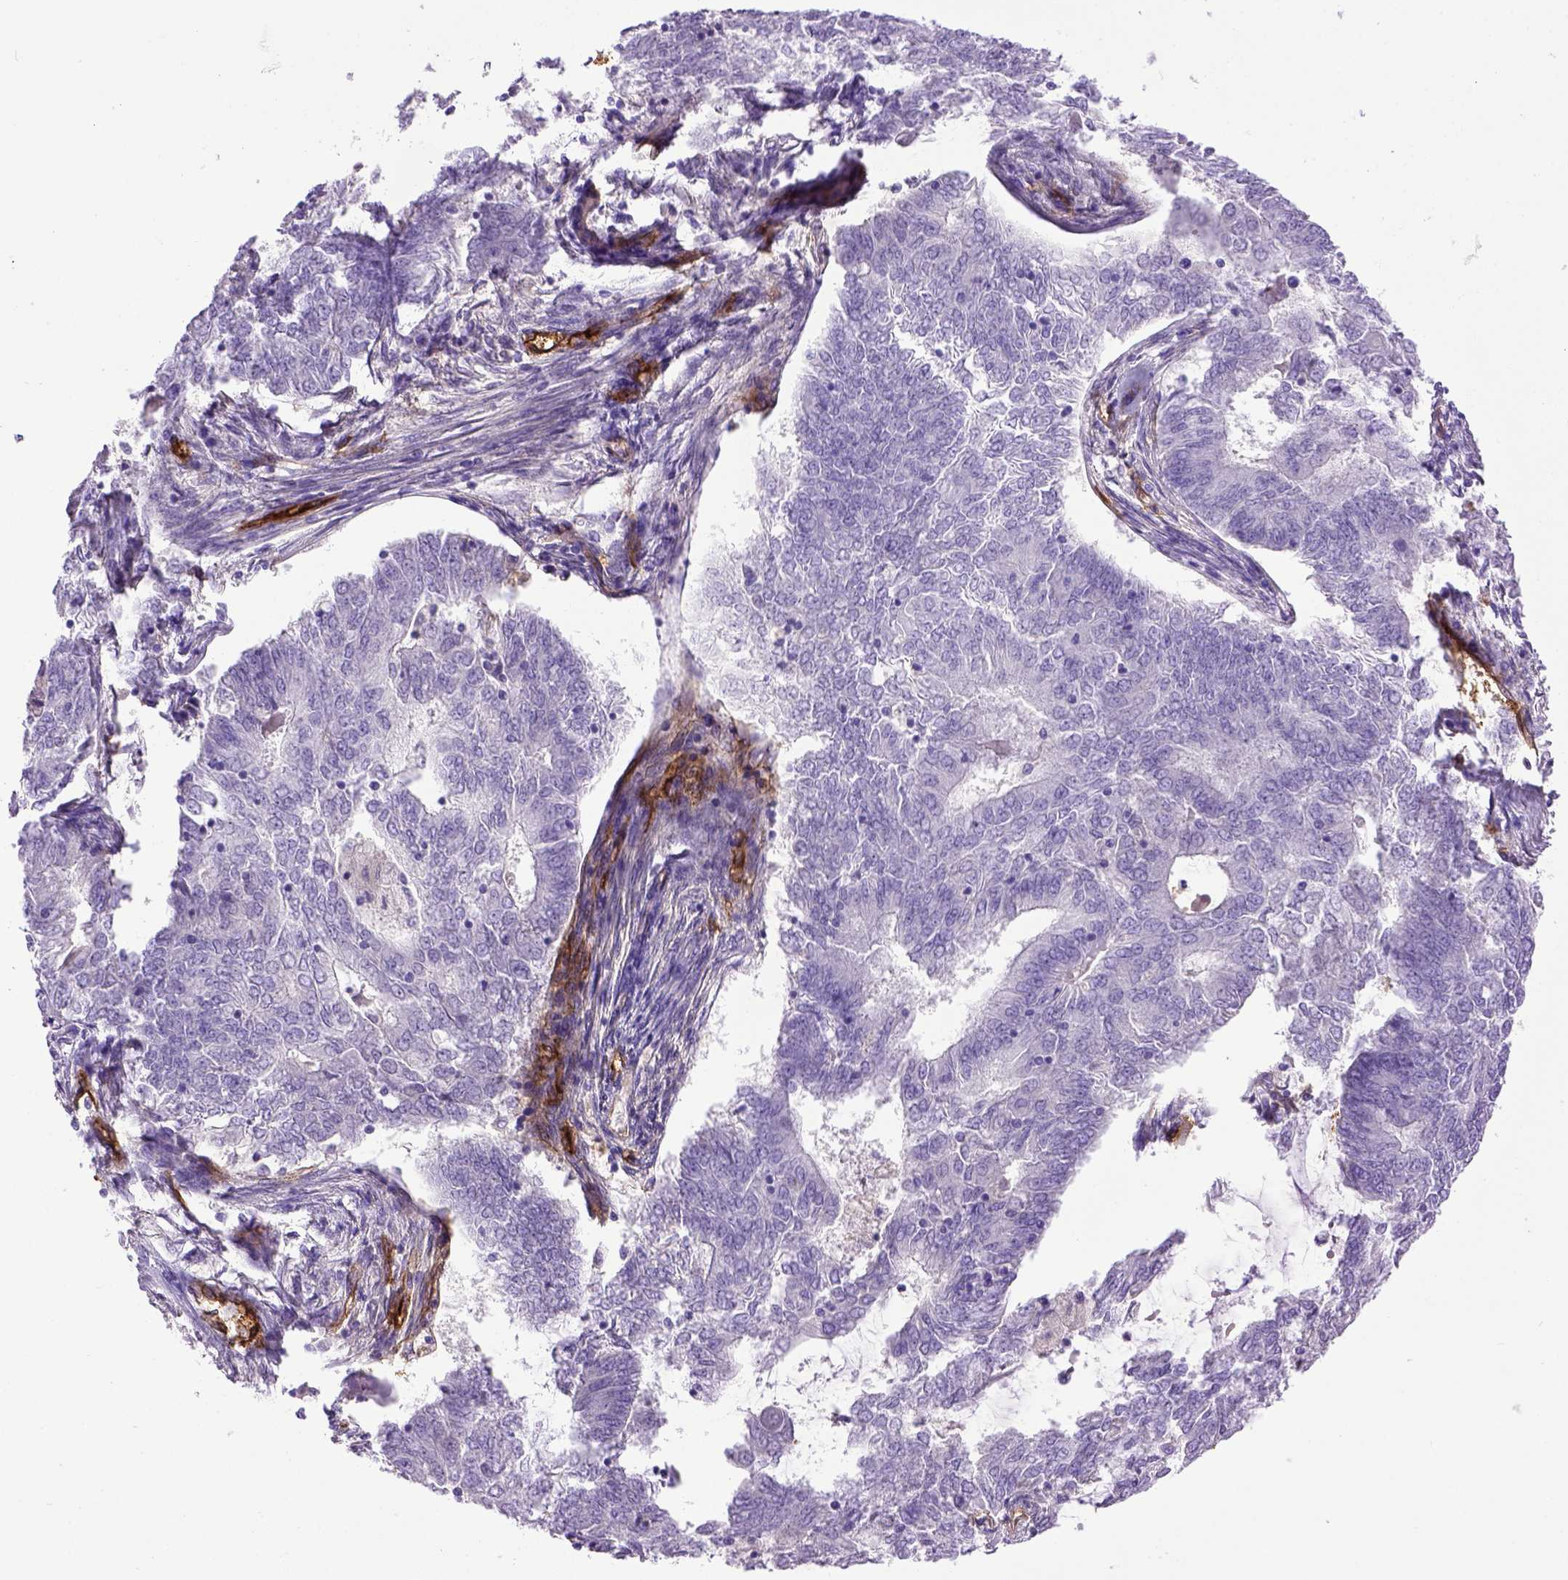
{"staining": {"intensity": "negative", "quantity": "none", "location": "none"}, "tissue": "endometrial cancer", "cell_type": "Tumor cells", "image_type": "cancer", "snomed": [{"axis": "morphology", "description": "Adenocarcinoma, NOS"}, {"axis": "topography", "description": "Endometrium"}], "caption": "Tumor cells are negative for protein expression in human adenocarcinoma (endometrial). (Stains: DAB (3,3'-diaminobenzidine) immunohistochemistry with hematoxylin counter stain, Microscopy: brightfield microscopy at high magnification).", "gene": "ENG", "patient": {"sex": "female", "age": 62}}